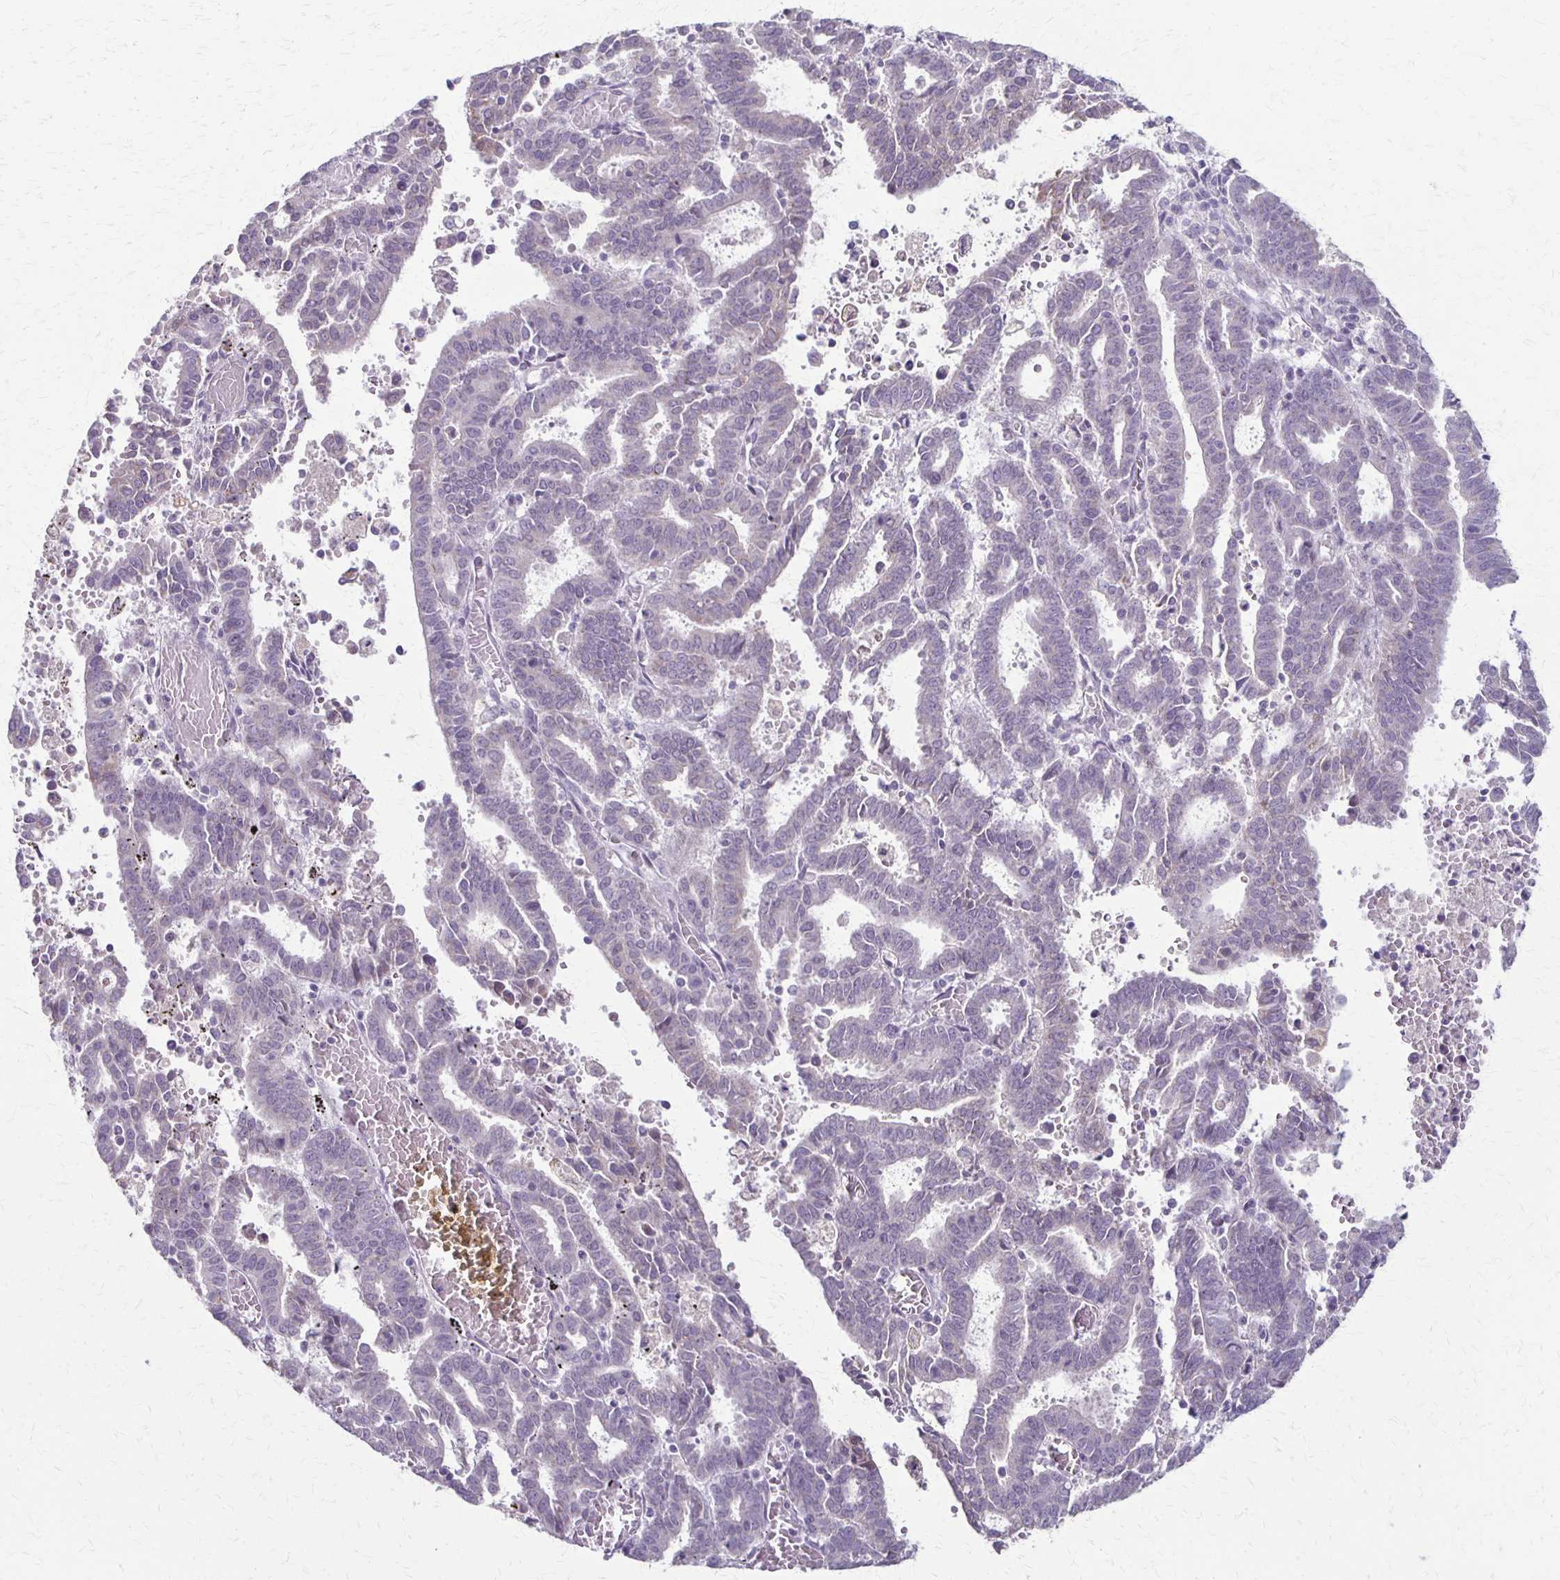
{"staining": {"intensity": "negative", "quantity": "none", "location": "none"}, "tissue": "endometrial cancer", "cell_type": "Tumor cells", "image_type": "cancer", "snomed": [{"axis": "morphology", "description": "Adenocarcinoma, NOS"}, {"axis": "topography", "description": "Uterus"}], "caption": "A histopathology image of human endometrial cancer is negative for staining in tumor cells.", "gene": "SLC35E2B", "patient": {"sex": "female", "age": 83}}